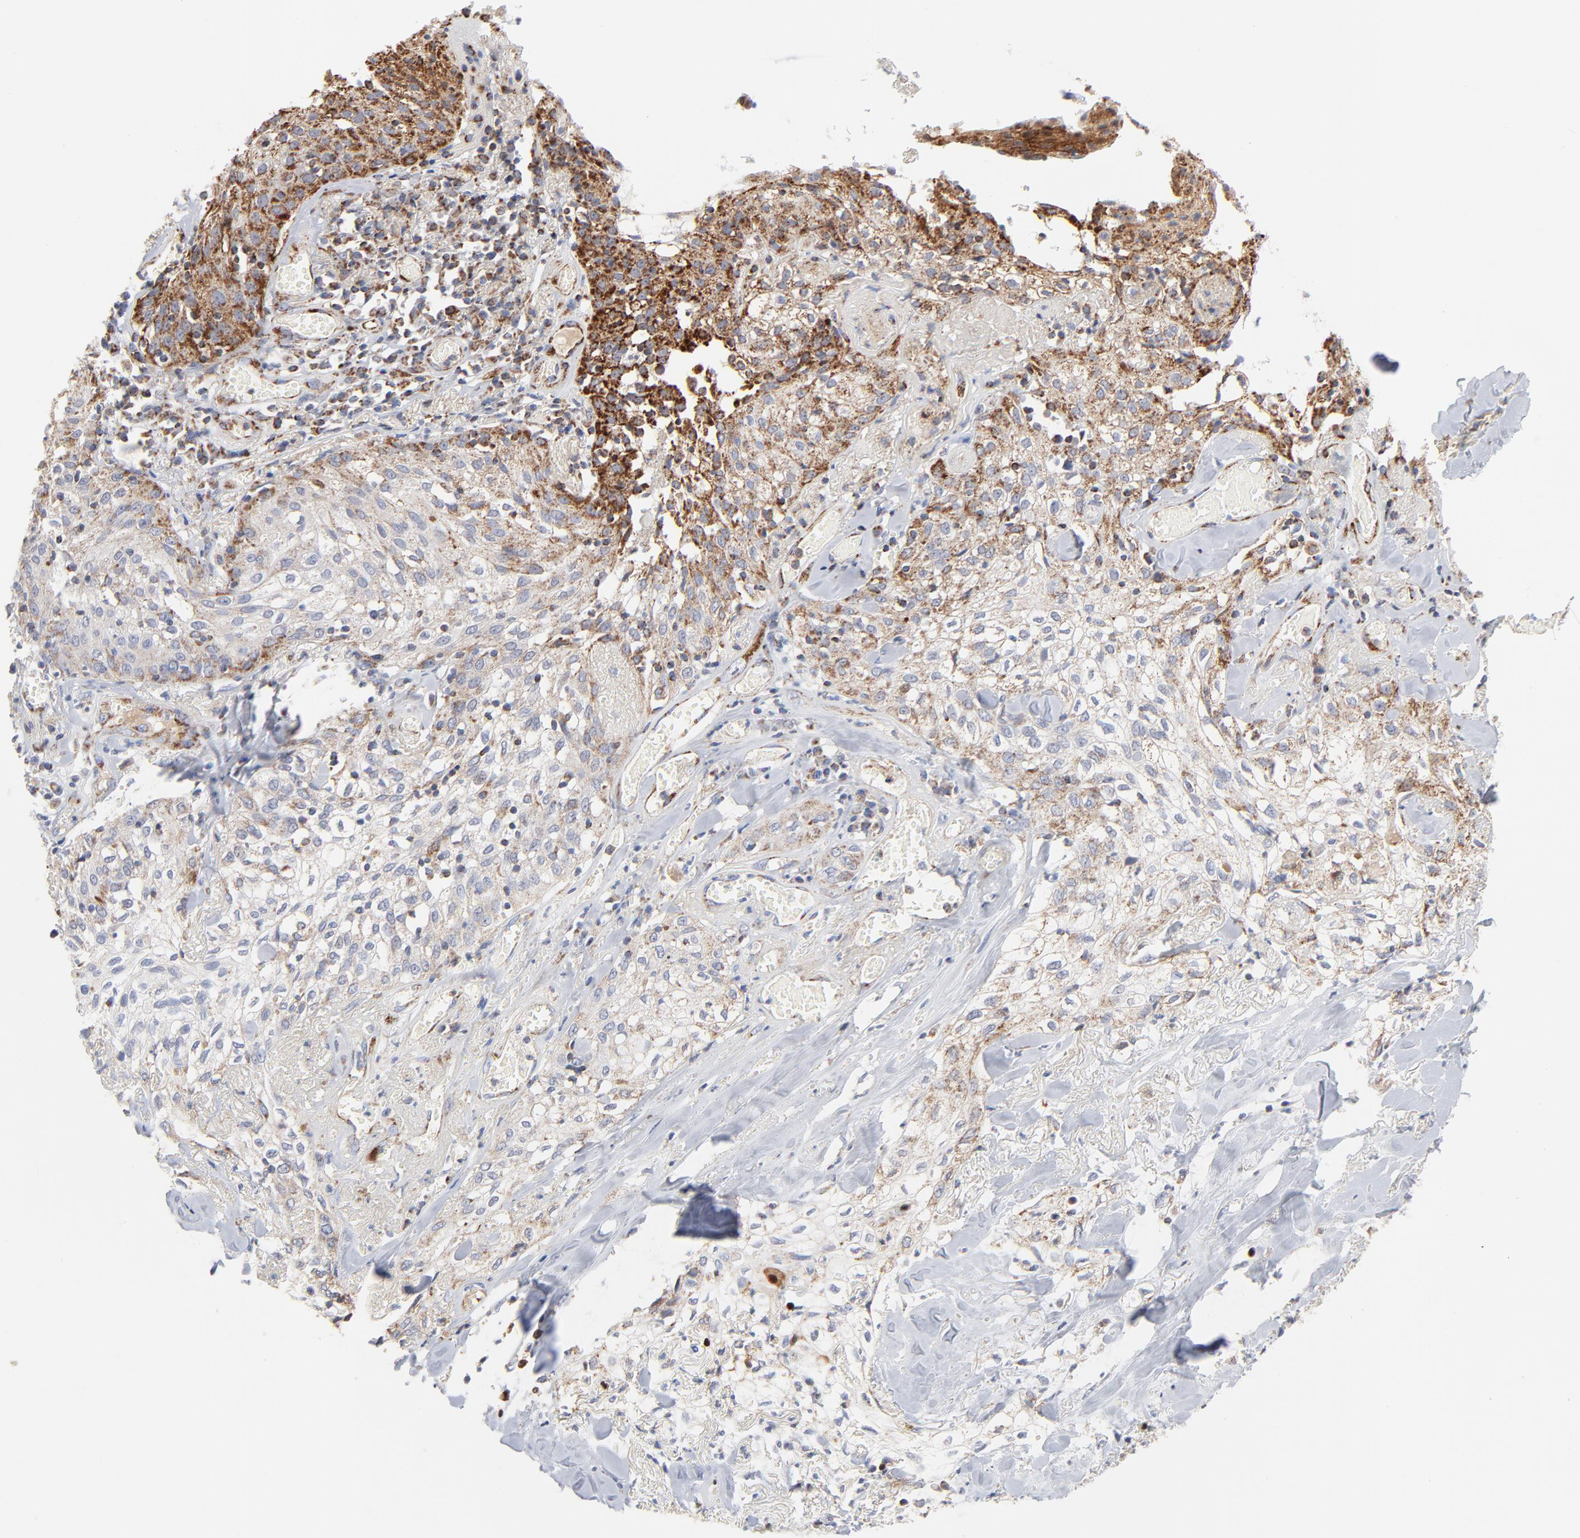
{"staining": {"intensity": "strong", "quantity": ">75%", "location": "cytoplasmic/membranous"}, "tissue": "skin cancer", "cell_type": "Tumor cells", "image_type": "cancer", "snomed": [{"axis": "morphology", "description": "Squamous cell carcinoma, NOS"}, {"axis": "topography", "description": "Skin"}], "caption": "High-magnification brightfield microscopy of skin cancer (squamous cell carcinoma) stained with DAB (3,3'-diaminobenzidine) (brown) and counterstained with hematoxylin (blue). tumor cells exhibit strong cytoplasmic/membranous positivity is present in approximately>75% of cells.", "gene": "DIABLO", "patient": {"sex": "male", "age": 65}}